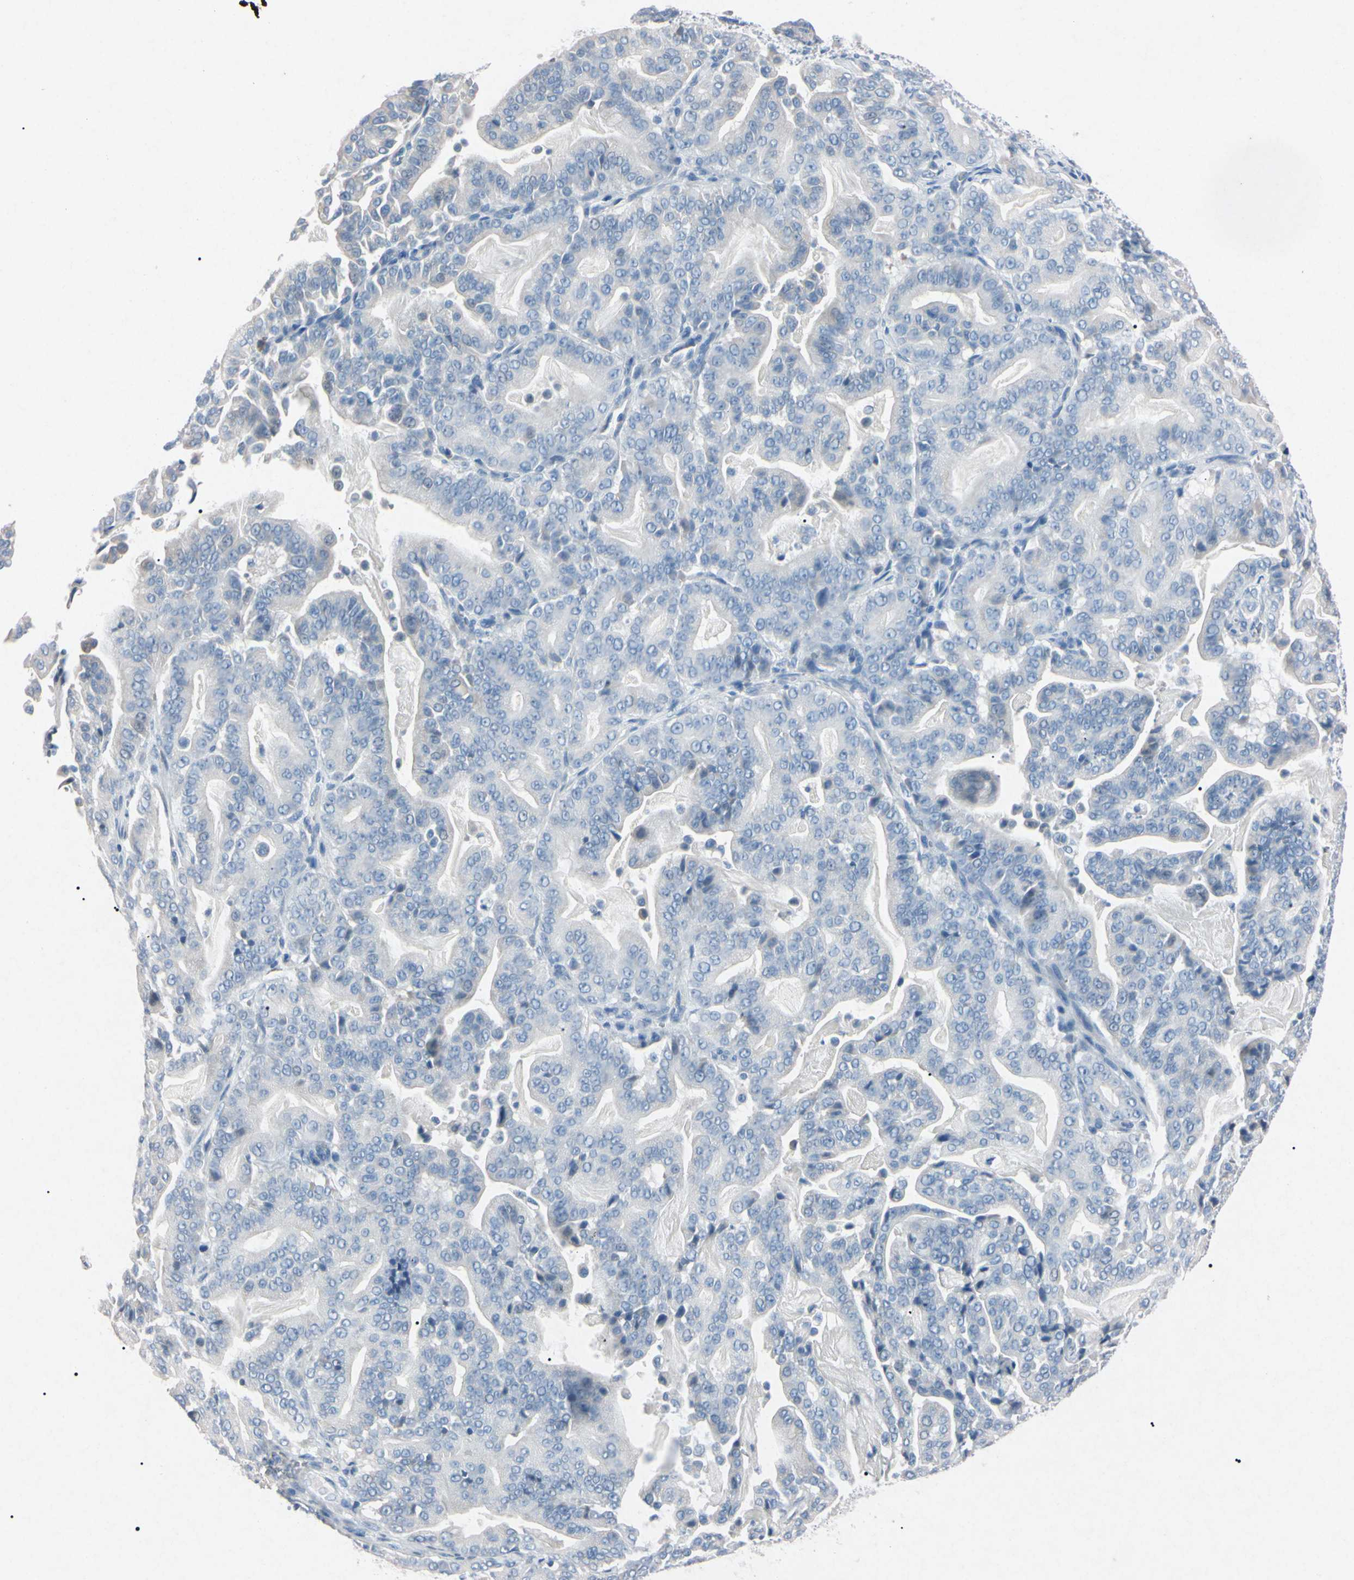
{"staining": {"intensity": "negative", "quantity": "none", "location": "none"}, "tissue": "pancreatic cancer", "cell_type": "Tumor cells", "image_type": "cancer", "snomed": [{"axis": "morphology", "description": "Adenocarcinoma, NOS"}, {"axis": "topography", "description": "Pancreas"}], "caption": "Human pancreatic cancer stained for a protein using immunohistochemistry demonstrates no staining in tumor cells.", "gene": "ELN", "patient": {"sex": "male", "age": 63}}